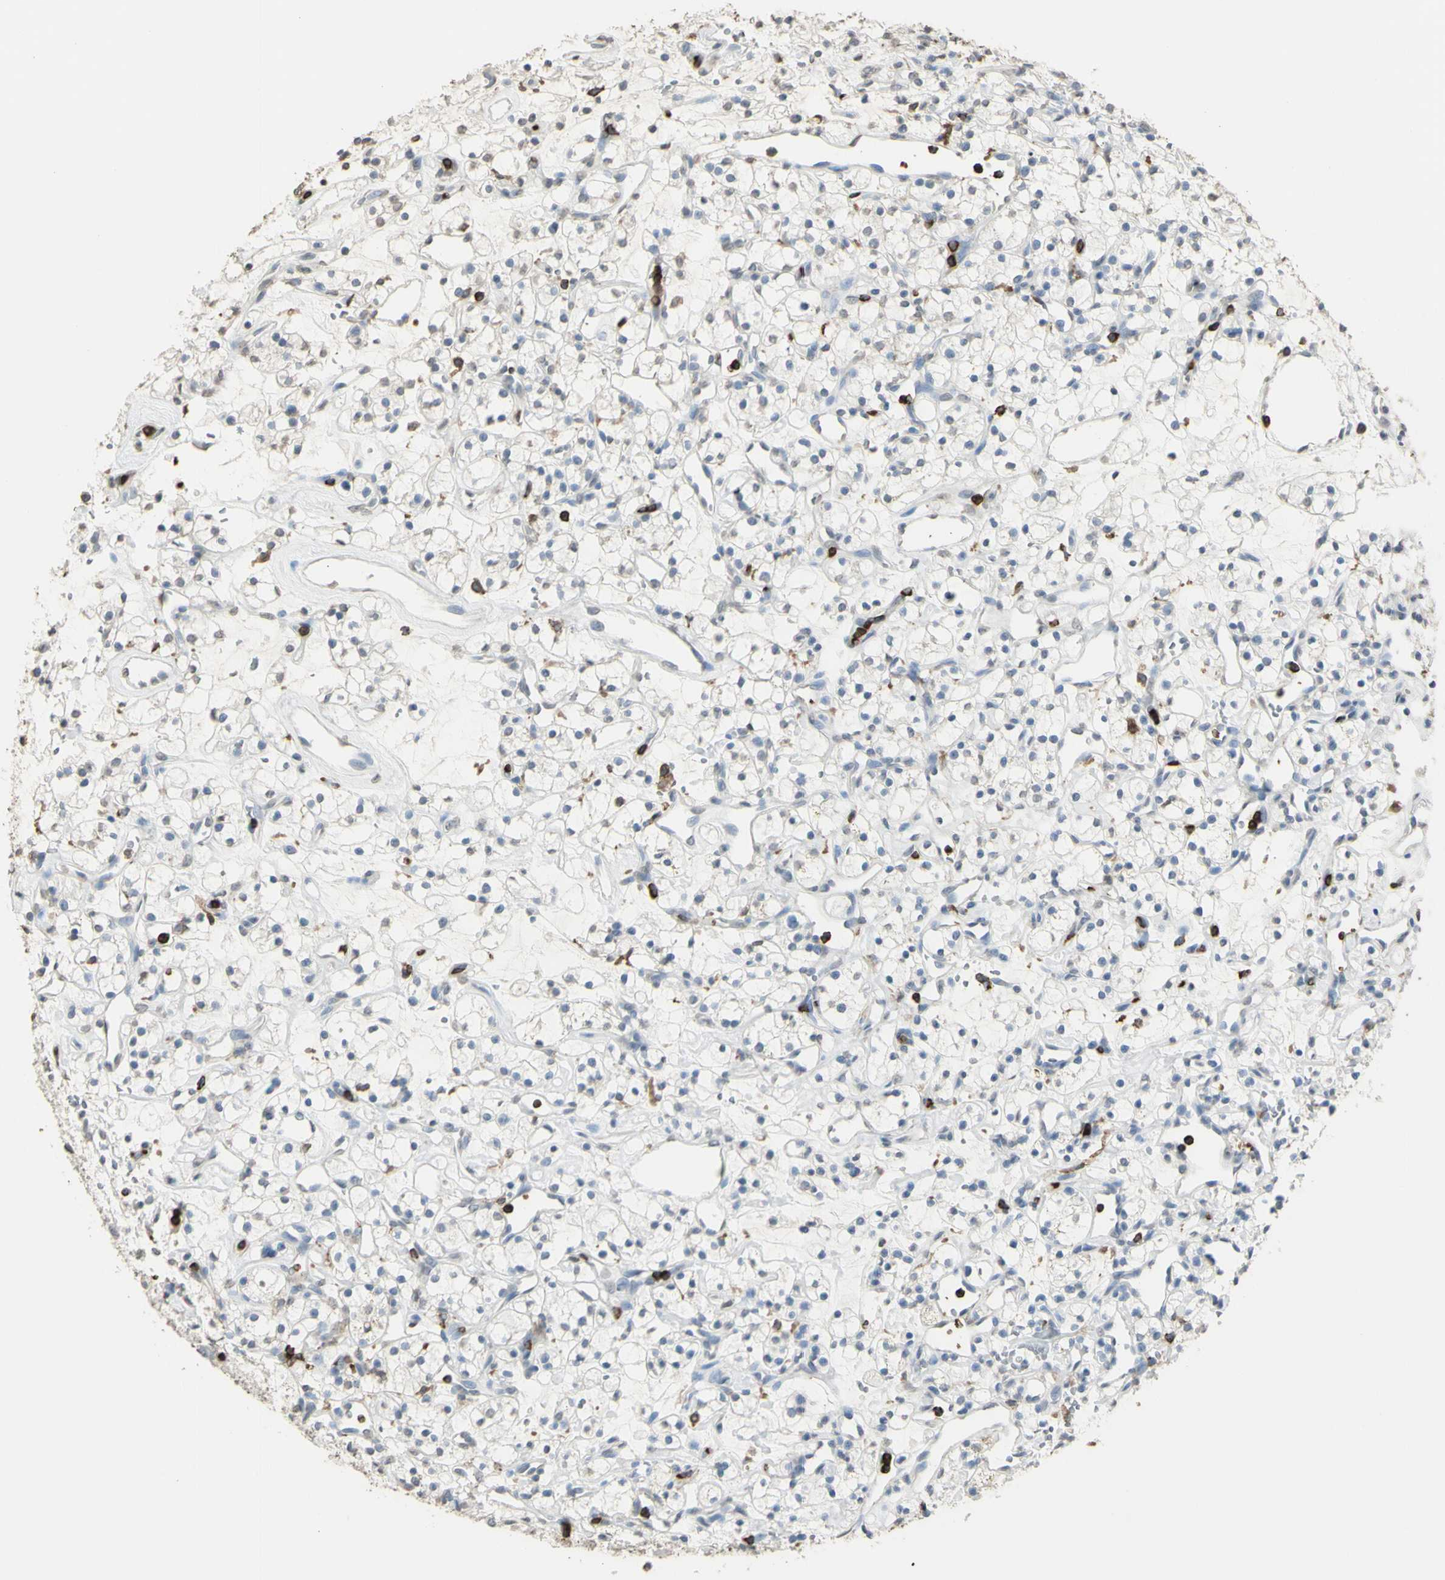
{"staining": {"intensity": "negative", "quantity": "none", "location": "none"}, "tissue": "renal cancer", "cell_type": "Tumor cells", "image_type": "cancer", "snomed": [{"axis": "morphology", "description": "Adenocarcinoma, NOS"}, {"axis": "topography", "description": "Kidney"}], "caption": "Micrograph shows no significant protein positivity in tumor cells of adenocarcinoma (renal).", "gene": "PSTPIP1", "patient": {"sex": "female", "age": 60}}